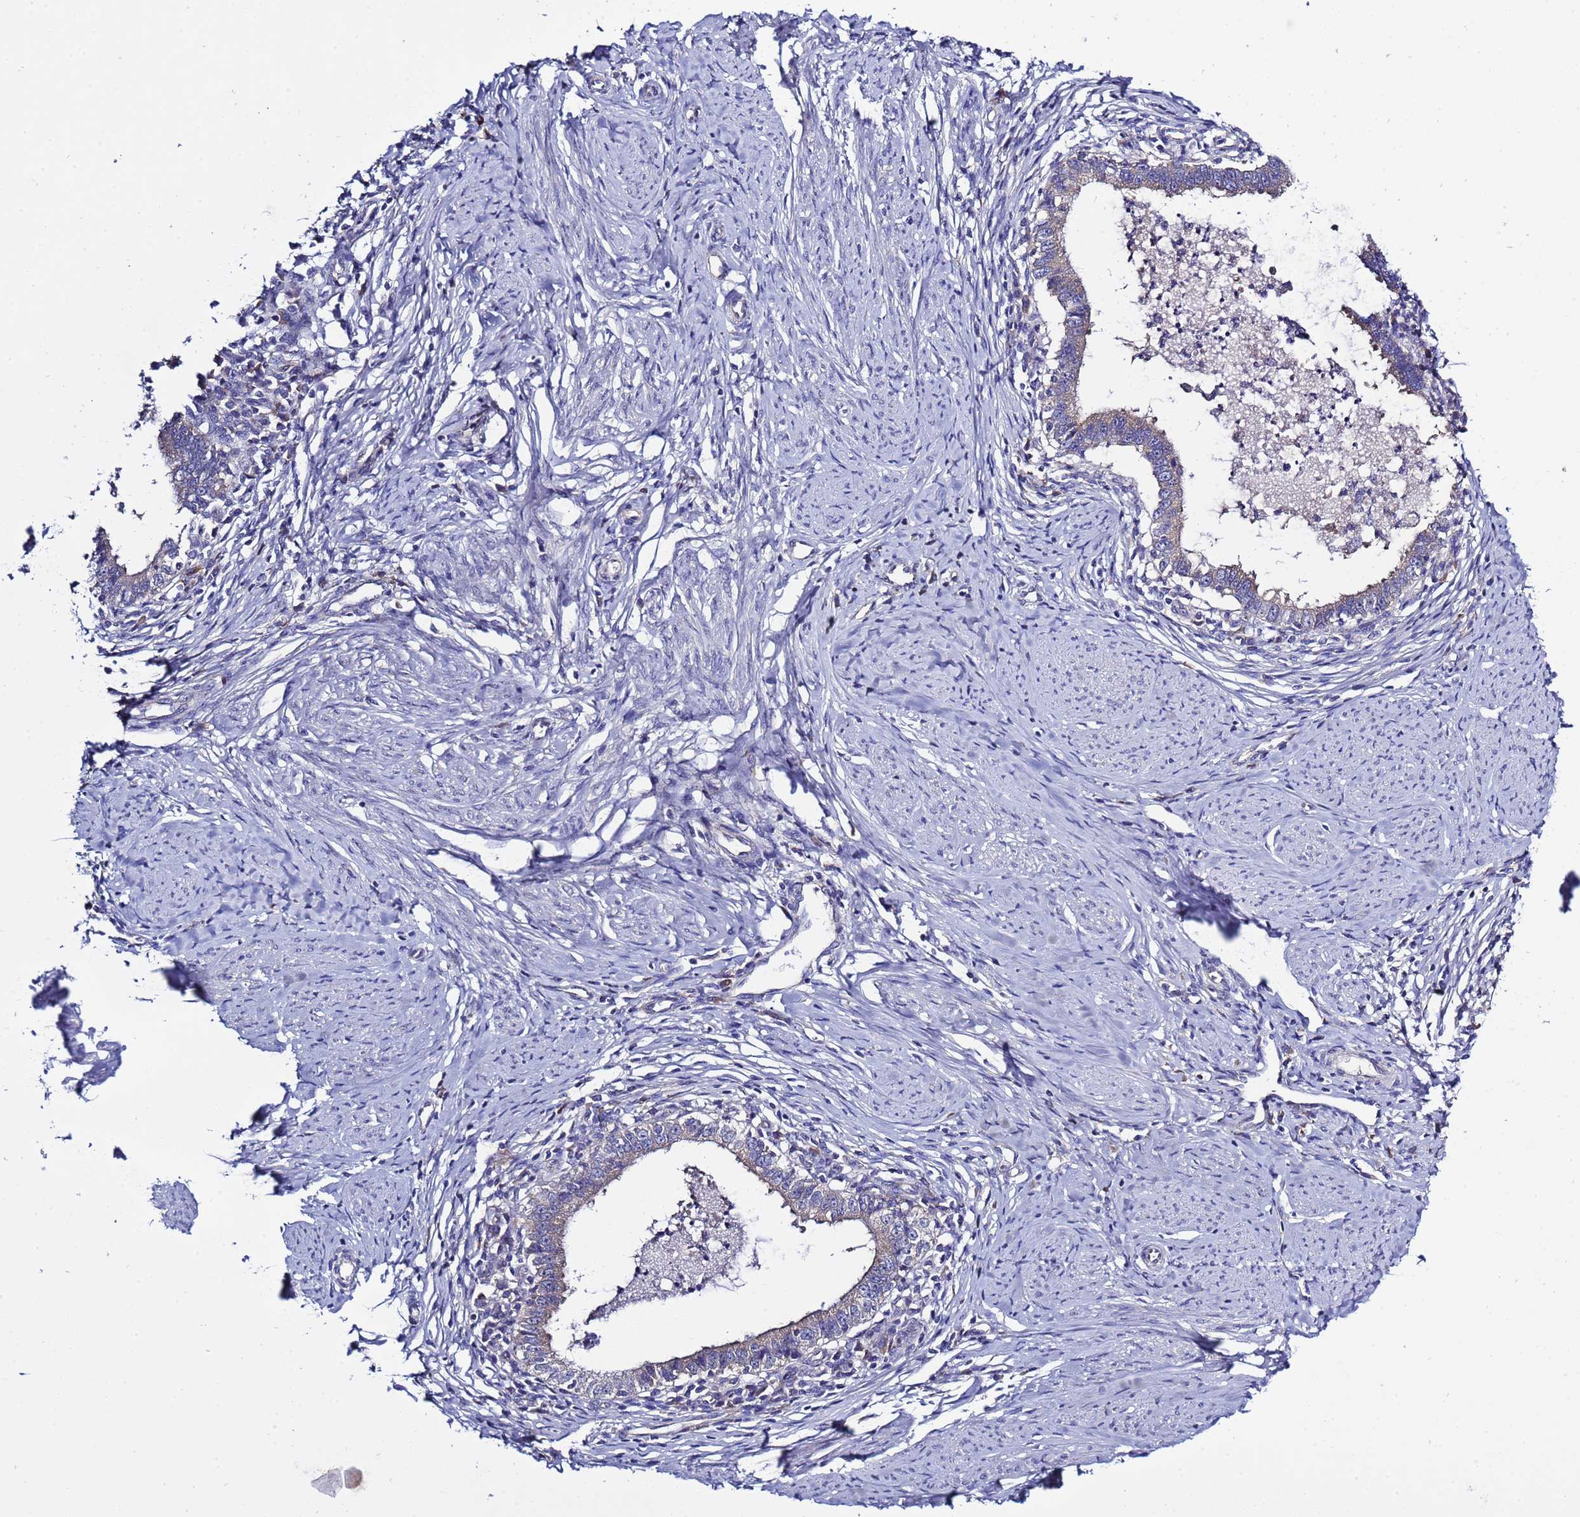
{"staining": {"intensity": "negative", "quantity": "none", "location": "none"}, "tissue": "cervical cancer", "cell_type": "Tumor cells", "image_type": "cancer", "snomed": [{"axis": "morphology", "description": "Adenocarcinoma, NOS"}, {"axis": "topography", "description": "Cervix"}], "caption": "DAB (3,3'-diaminobenzidine) immunohistochemical staining of cervical cancer (adenocarcinoma) exhibits no significant positivity in tumor cells.", "gene": "RC3H2", "patient": {"sex": "female", "age": 36}}